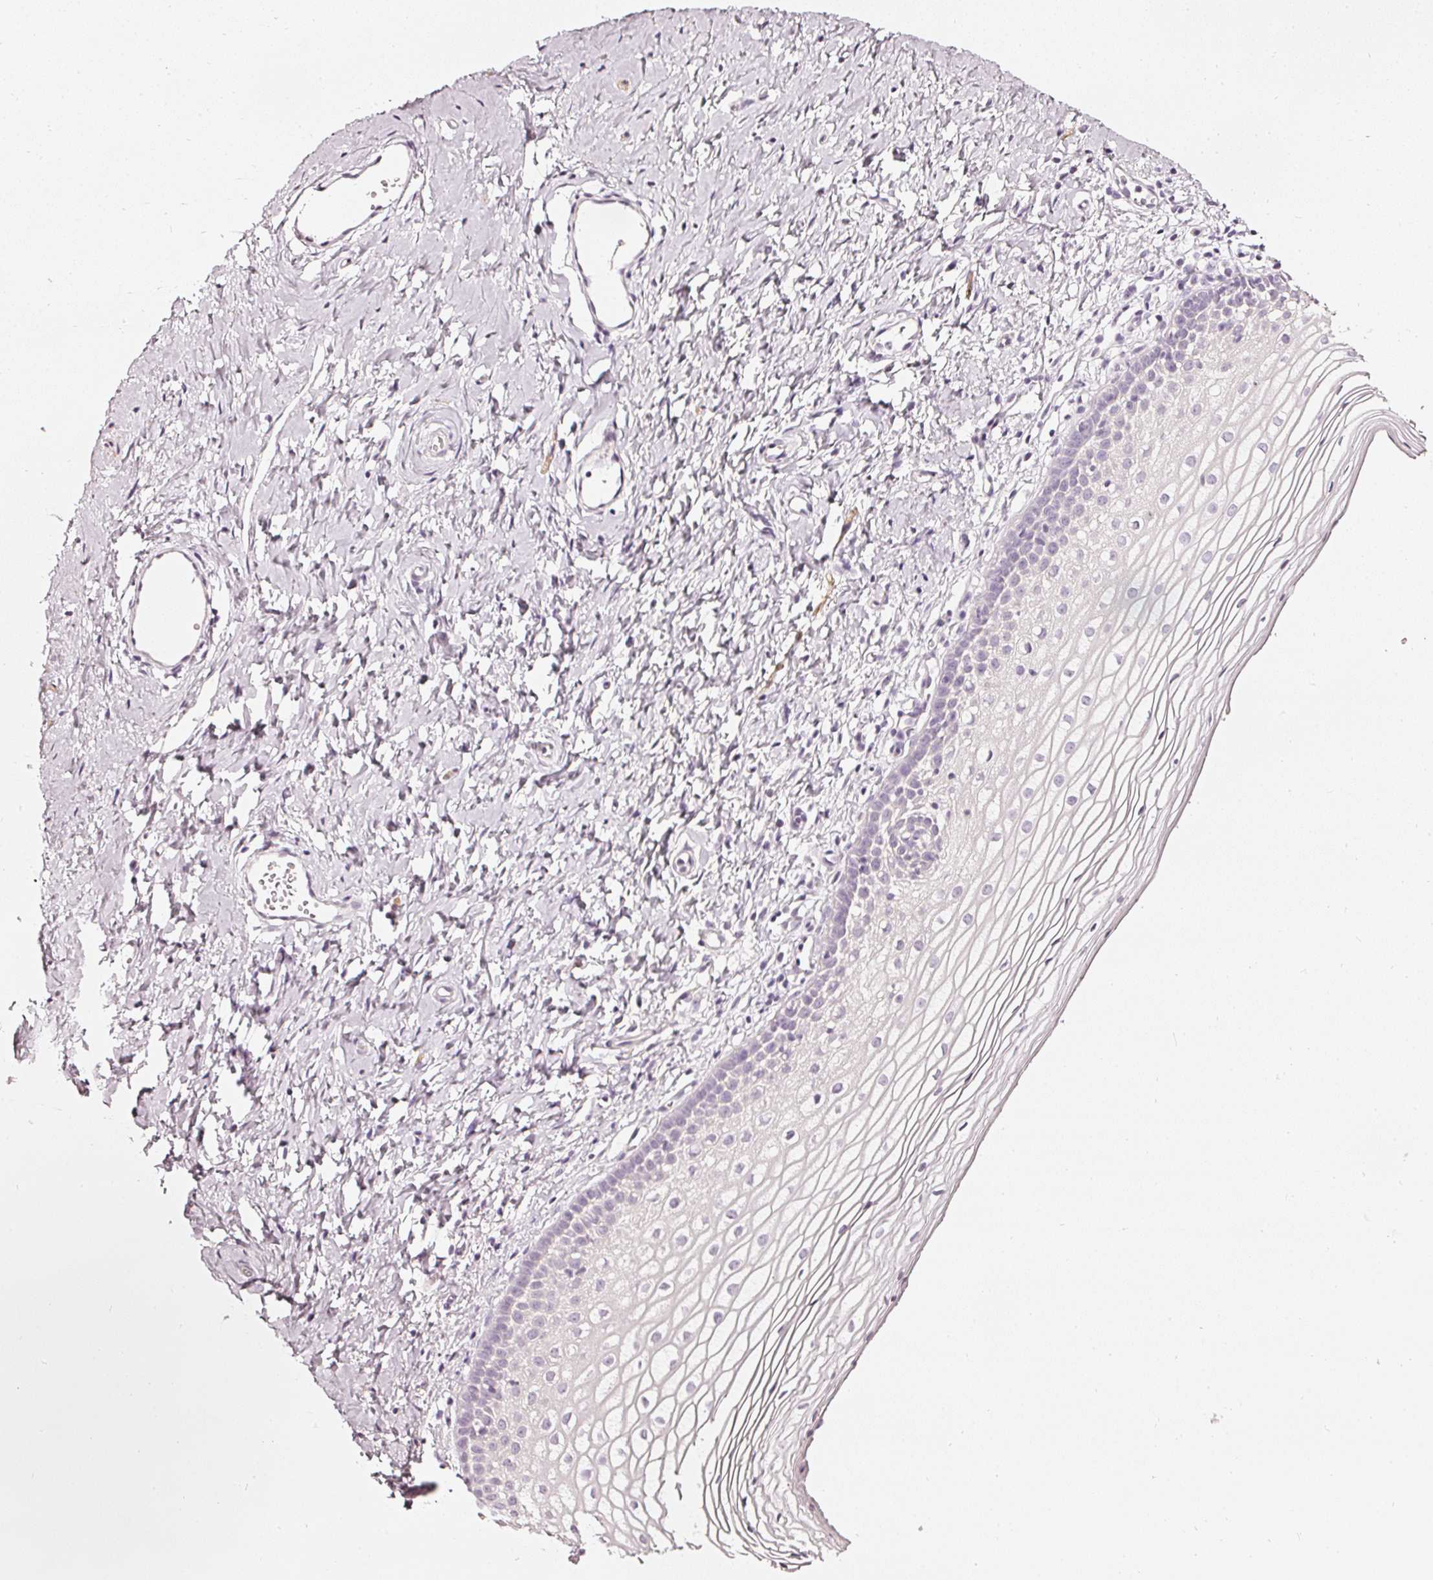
{"staining": {"intensity": "negative", "quantity": "none", "location": "none"}, "tissue": "vagina", "cell_type": "Squamous epithelial cells", "image_type": "normal", "snomed": [{"axis": "morphology", "description": "Normal tissue, NOS"}, {"axis": "topography", "description": "Vagina"}], "caption": "IHC micrograph of benign human vagina stained for a protein (brown), which exhibits no staining in squamous epithelial cells. Nuclei are stained in blue.", "gene": "CNP", "patient": {"sex": "female", "age": 56}}